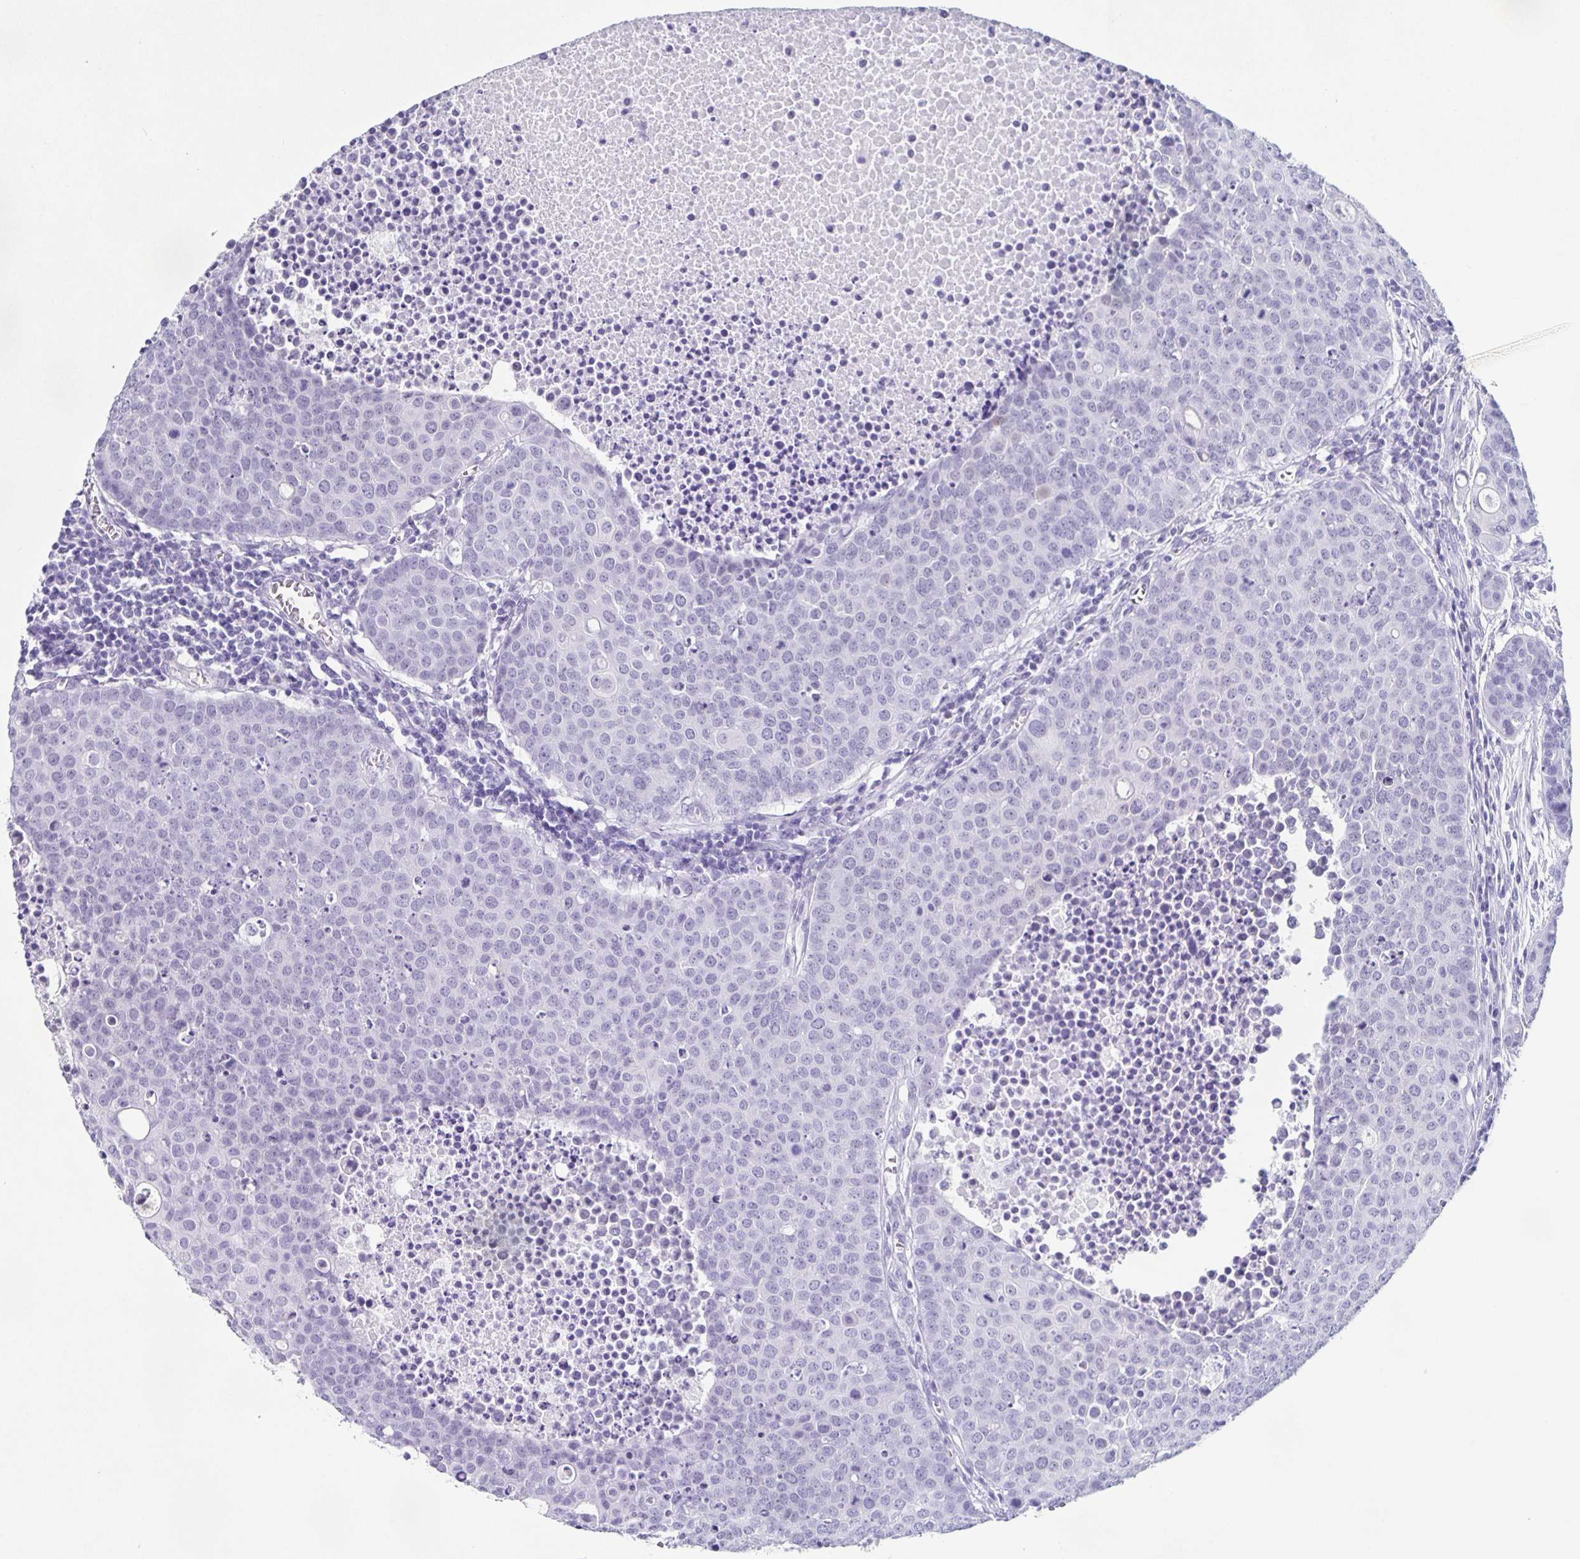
{"staining": {"intensity": "negative", "quantity": "none", "location": "none"}, "tissue": "carcinoid", "cell_type": "Tumor cells", "image_type": "cancer", "snomed": [{"axis": "morphology", "description": "Carcinoid, malignant, NOS"}, {"axis": "topography", "description": "Colon"}], "caption": "DAB (3,3'-diaminobenzidine) immunohistochemical staining of human malignant carcinoid exhibits no significant positivity in tumor cells.", "gene": "TPPP", "patient": {"sex": "male", "age": 81}}